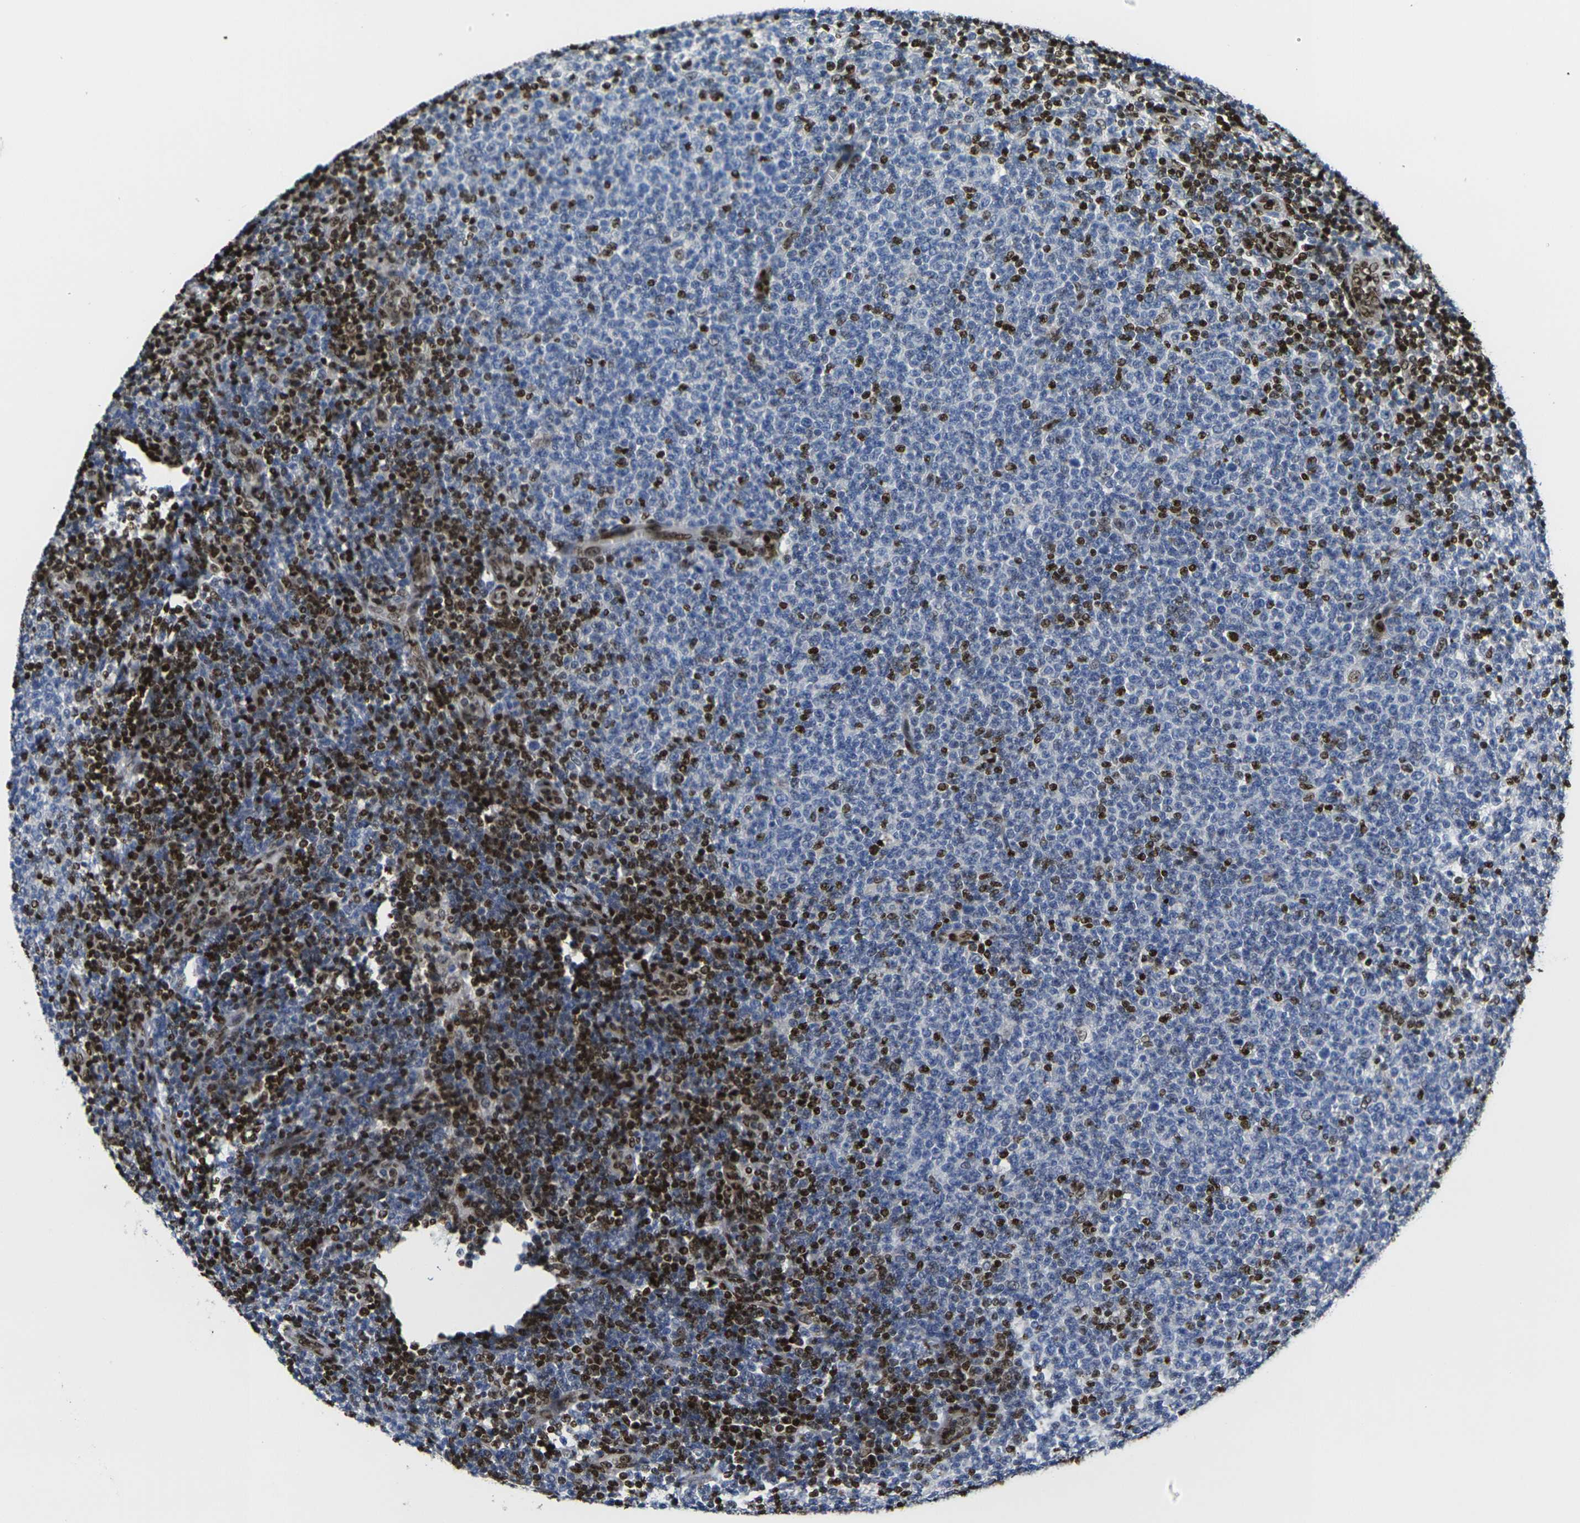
{"staining": {"intensity": "strong", "quantity": "25%-75%", "location": "nuclear"}, "tissue": "lymphoma", "cell_type": "Tumor cells", "image_type": "cancer", "snomed": [{"axis": "morphology", "description": "Malignant lymphoma, non-Hodgkin's type, Low grade"}, {"axis": "topography", "description": "Lymph node"}], "caption": "The immunohistochemical stain shows strong nuclear positivity in tumor cells of malignant lymphoma, non-Hodgkin's type (low-grade) tissue.", "gene": "H1-10", "patient": {"sex": "male", "age": 66}}